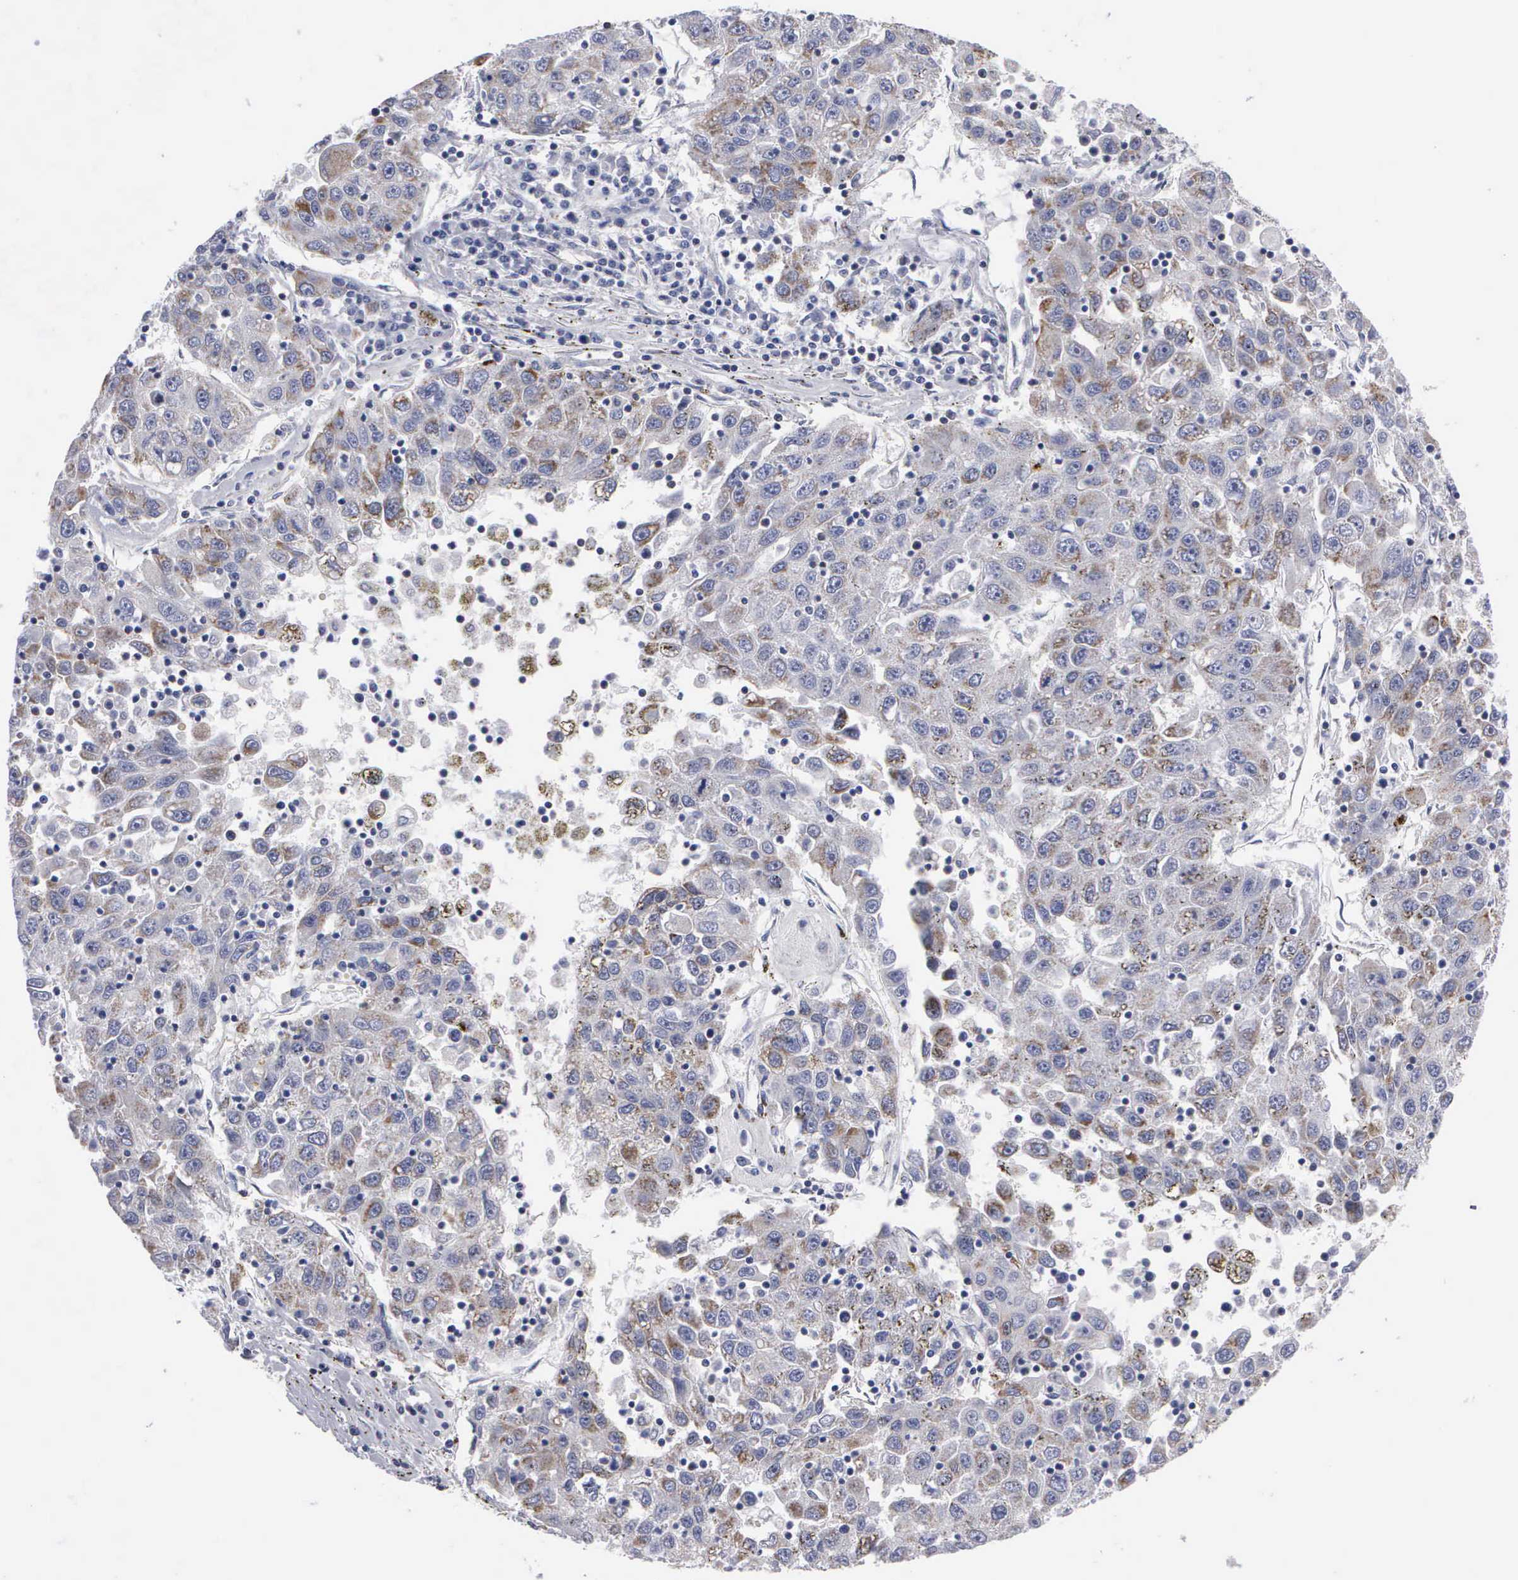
{"staining": {"intensity": "weak", "quantity": "25%-75%", "location": "cytoplasmic/membranous"}, "tissue": "liver cancer", "cell_type": "Tumor cells", "image_type": "cancer", "snomed": [{"axis": "morphology", "description": "Carcinoma, Hepatocellular, NOS"}, {"axis": "topography", "description": "Liver"}], "caption": "Protein expression analysis of human liver cancer (hepatocellular carcinoma) reveals weak cytoplasmic/membranous staining in approximately 25%-75% of tumor cells.", "gene": "APOOL", "patient": {"sex": "male", "age": 49}}